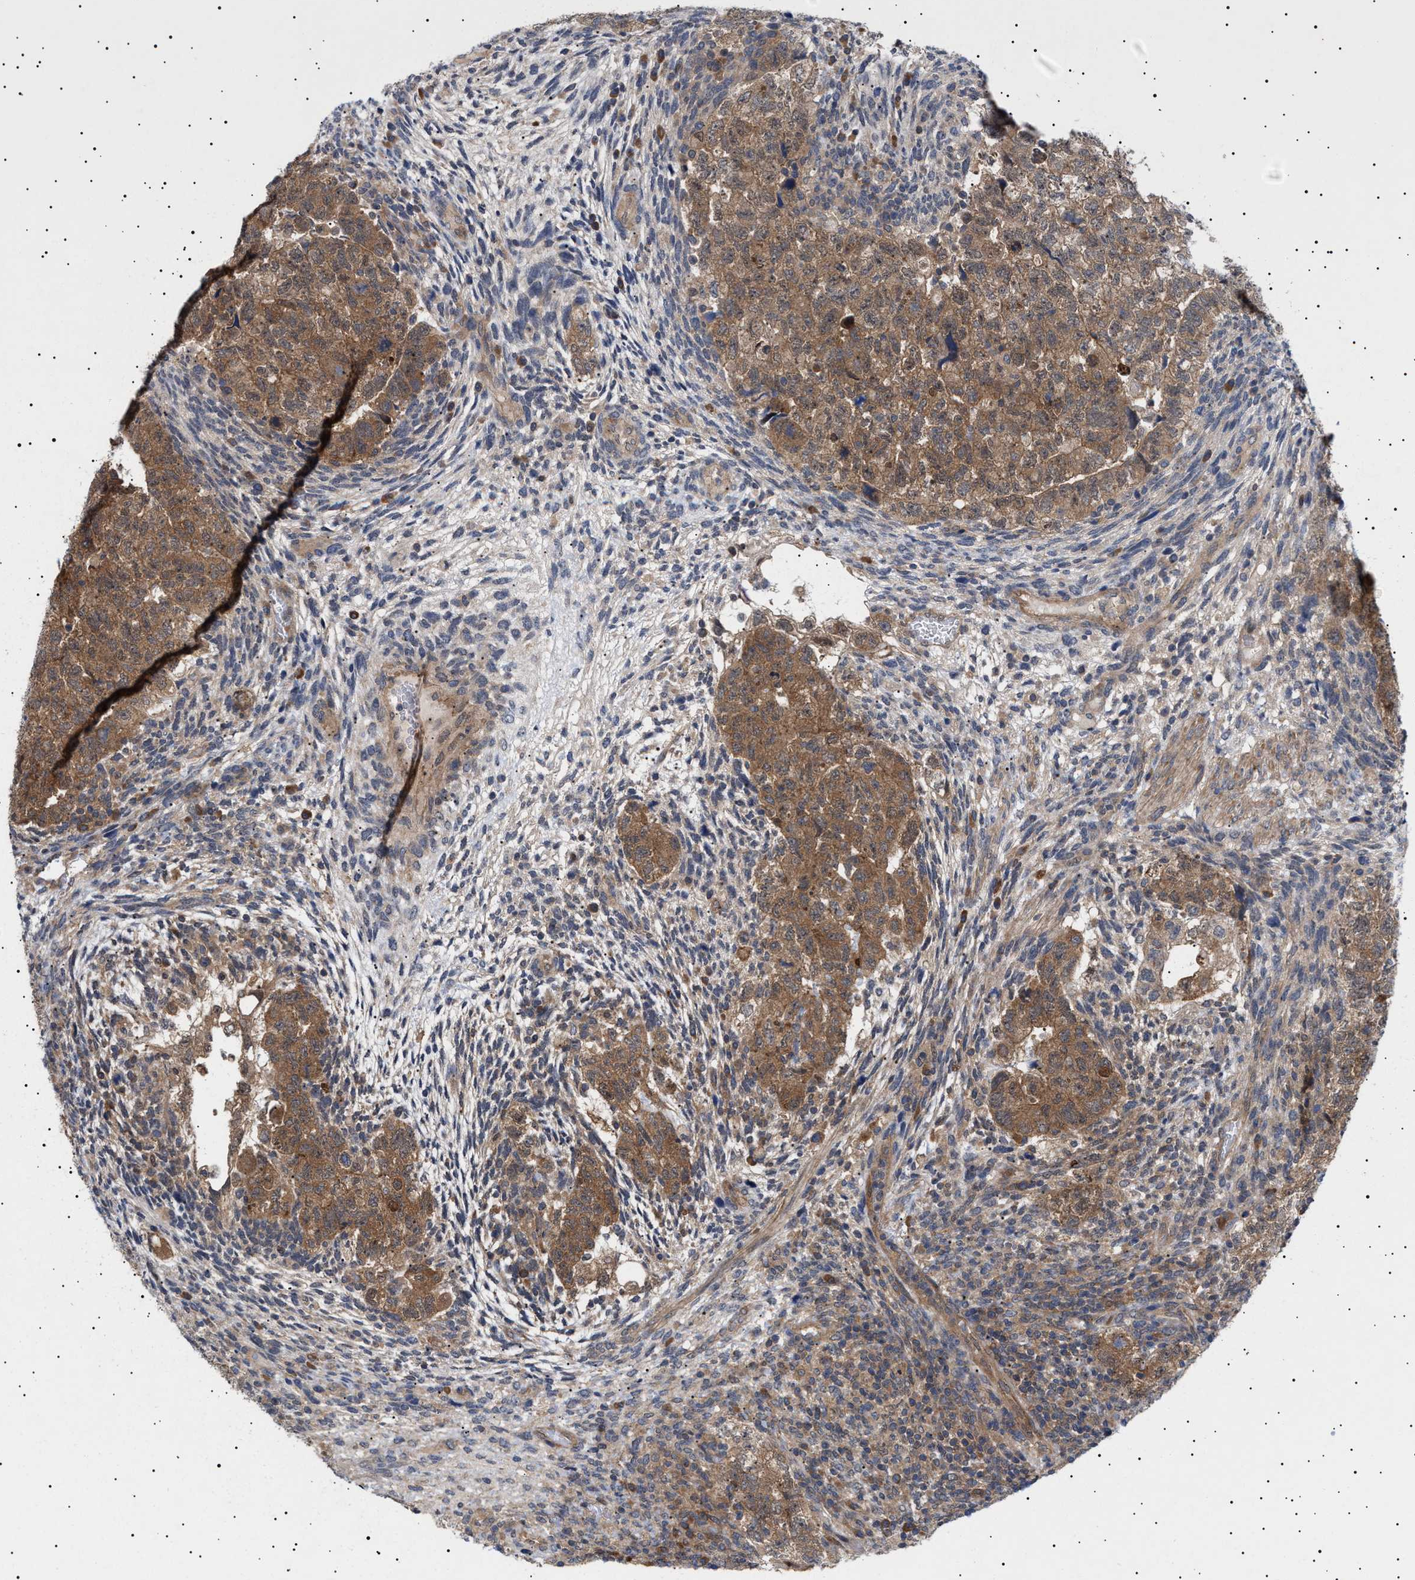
{"staining": {"intensity": "moderate", "quantity": ">75%", "location": "cytoplasmic/membranous"}, "tissue": "testis cancer", "cell_type": "Tumor cells", "image_type": "cancer", "snomed": [{"axis": "morphology", "description": "Carcinoma, Embryonal, NOS"}, {"axis": "topography", "description": "Testis"}], "caption": "A brown stain labels moderate cytoplasmic/membranous positivity of a protein in human embryonal carcinoma (testis) tumor cells.", "gene": "NPLOC4", "patient": {"sex": "male", "age": 36}}